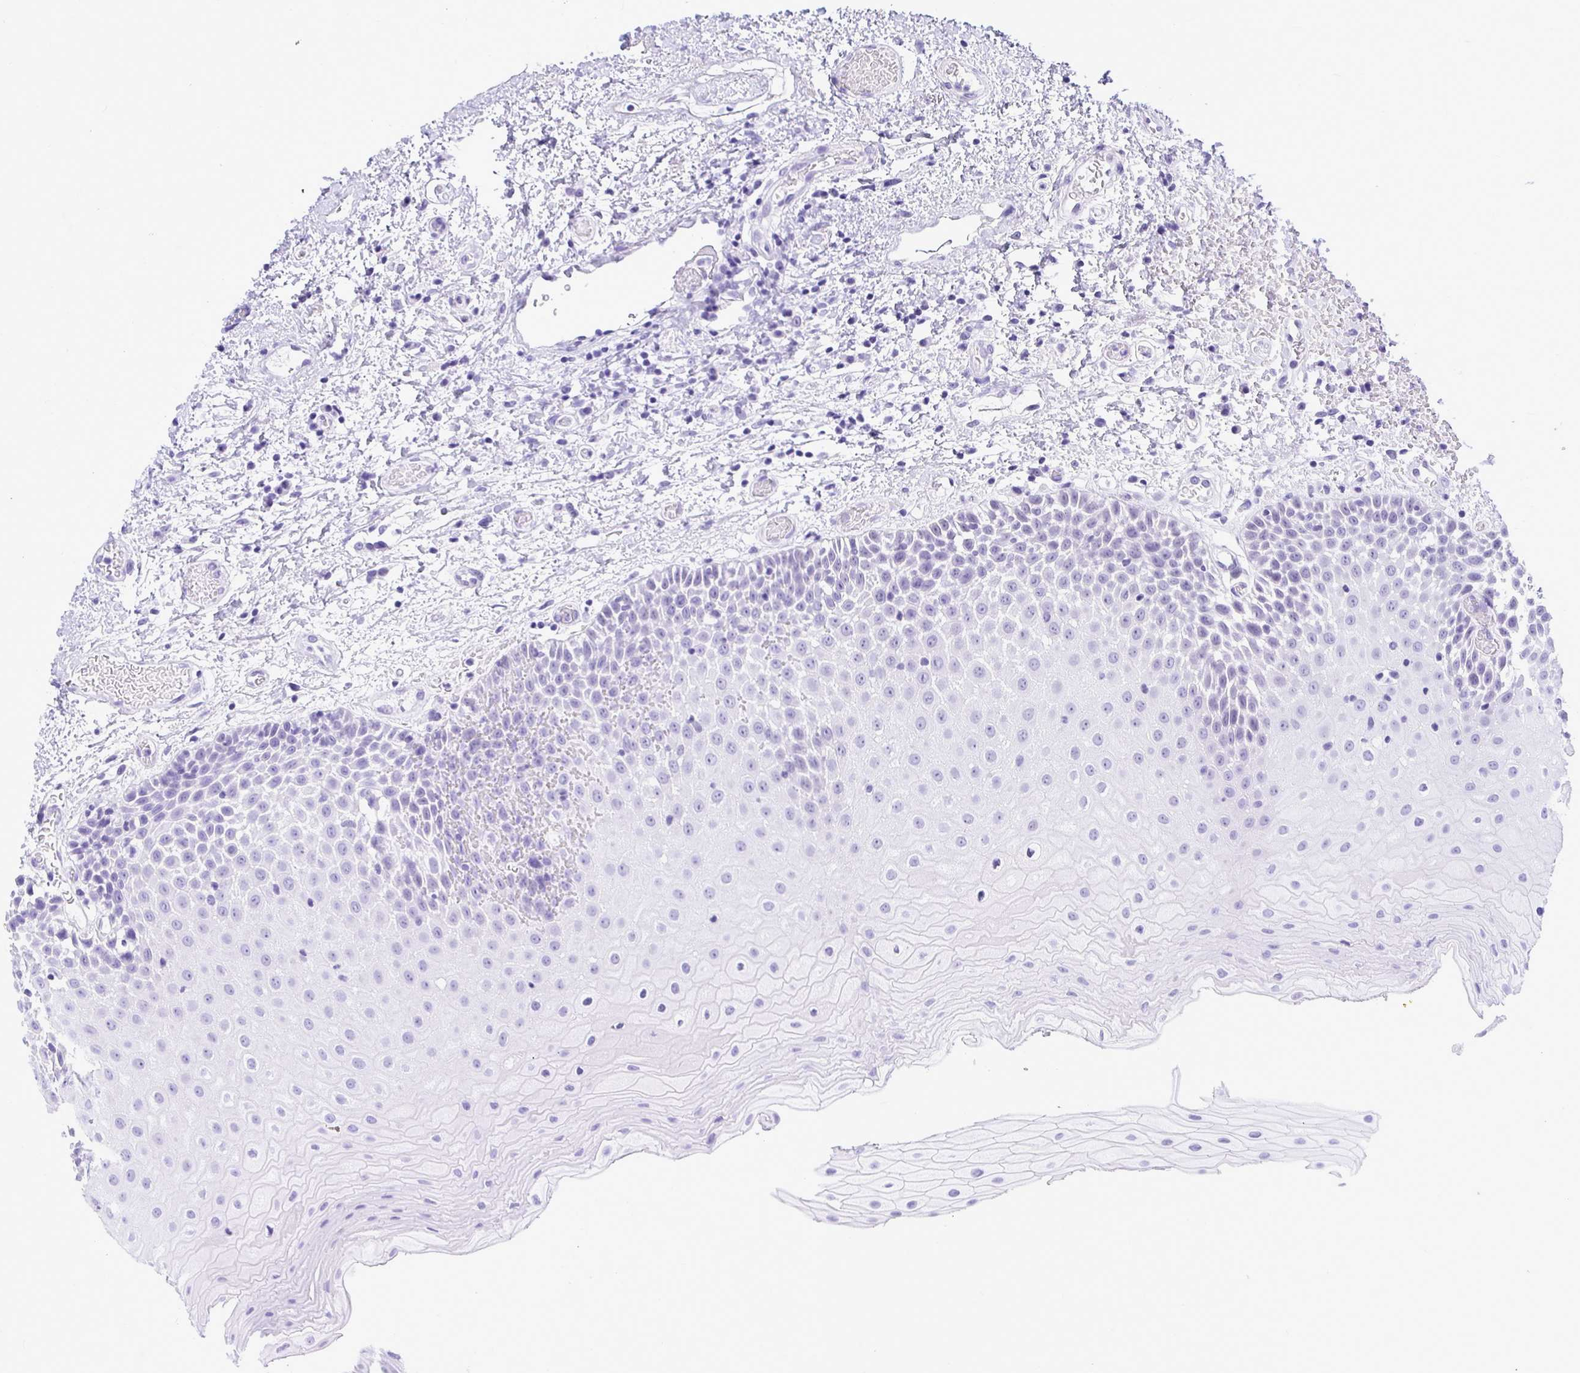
{"staining": {"intensity": "weak", "quantity": "25%-75%", "location": "nuclear"}, "tissue": "oral mucosa", "cell_type": "Squamous epithelial cells", "image_type": "normal", "snomed": [{"axis": "morphology", "description": "Normal tissue, NOS"}, {"axis": "topography", "description": "Oral tissue"}], "caption": "This is an image of immunohistochemistry staining of normal oral mucosa, which shows weak staining in the nuclear of squamous epithelial cells.", "gene": "THOP1", "patient": {"sex": "female", "age": 82}}